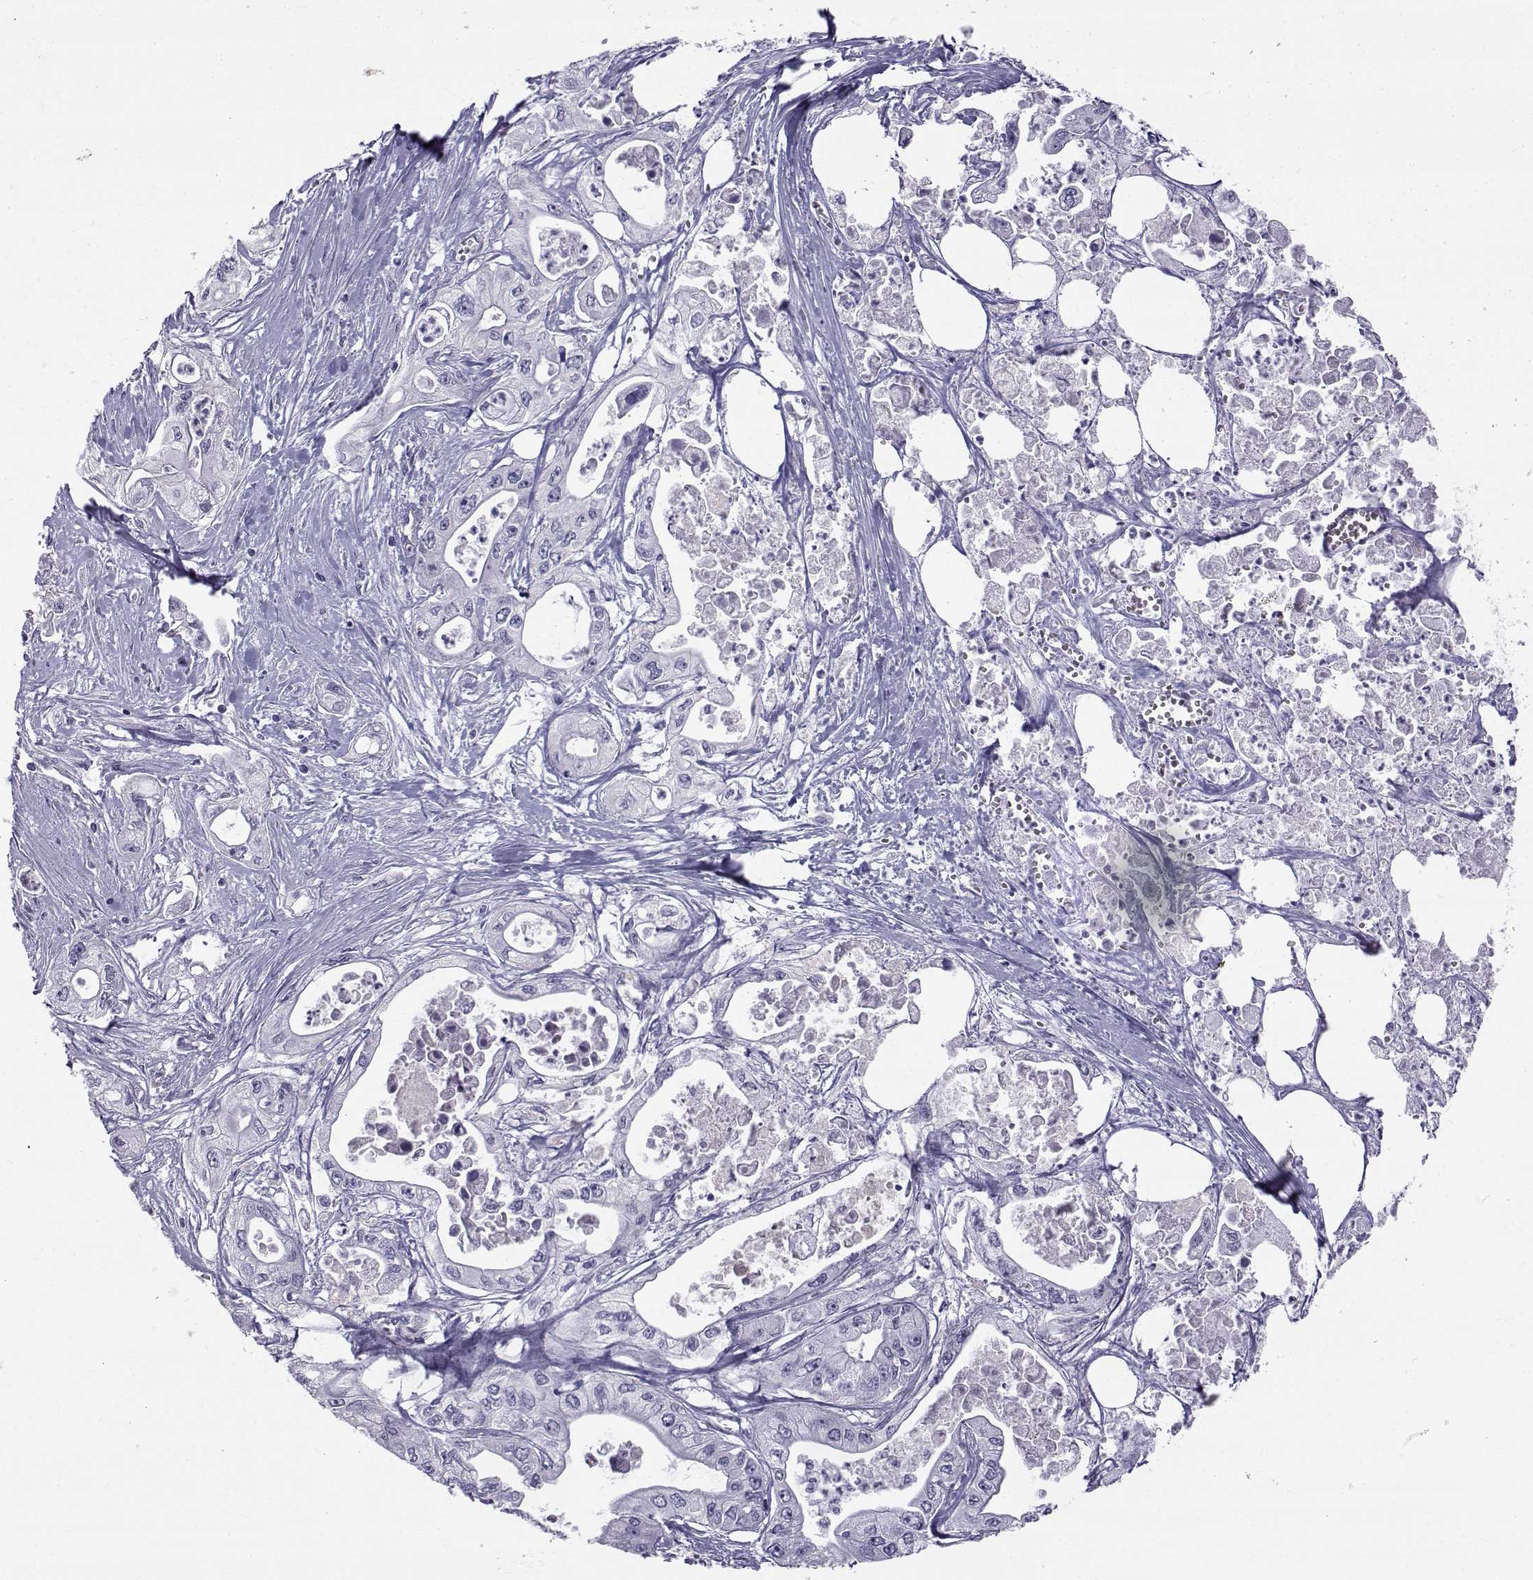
{"staining": {"intensity": "negative", "quantity": "none", "location": "none"}, "tissue": "pancreatic cancer", "cell_type": "Tumor cells", "image_type": "cancer", "snomed": [{"axis": "morphology", "description": "Adenocarcinoma, NOS"}, {"axis": "topography", "description": "Pancreas"}], "caption": "This is a histopathology image of immunohistochemistry staining of adenocarcinoma (pancreatic), which shows no expression in tumor cells.", "gene": "RNASE12", "patient": {"sex": "male", "age": 70}}